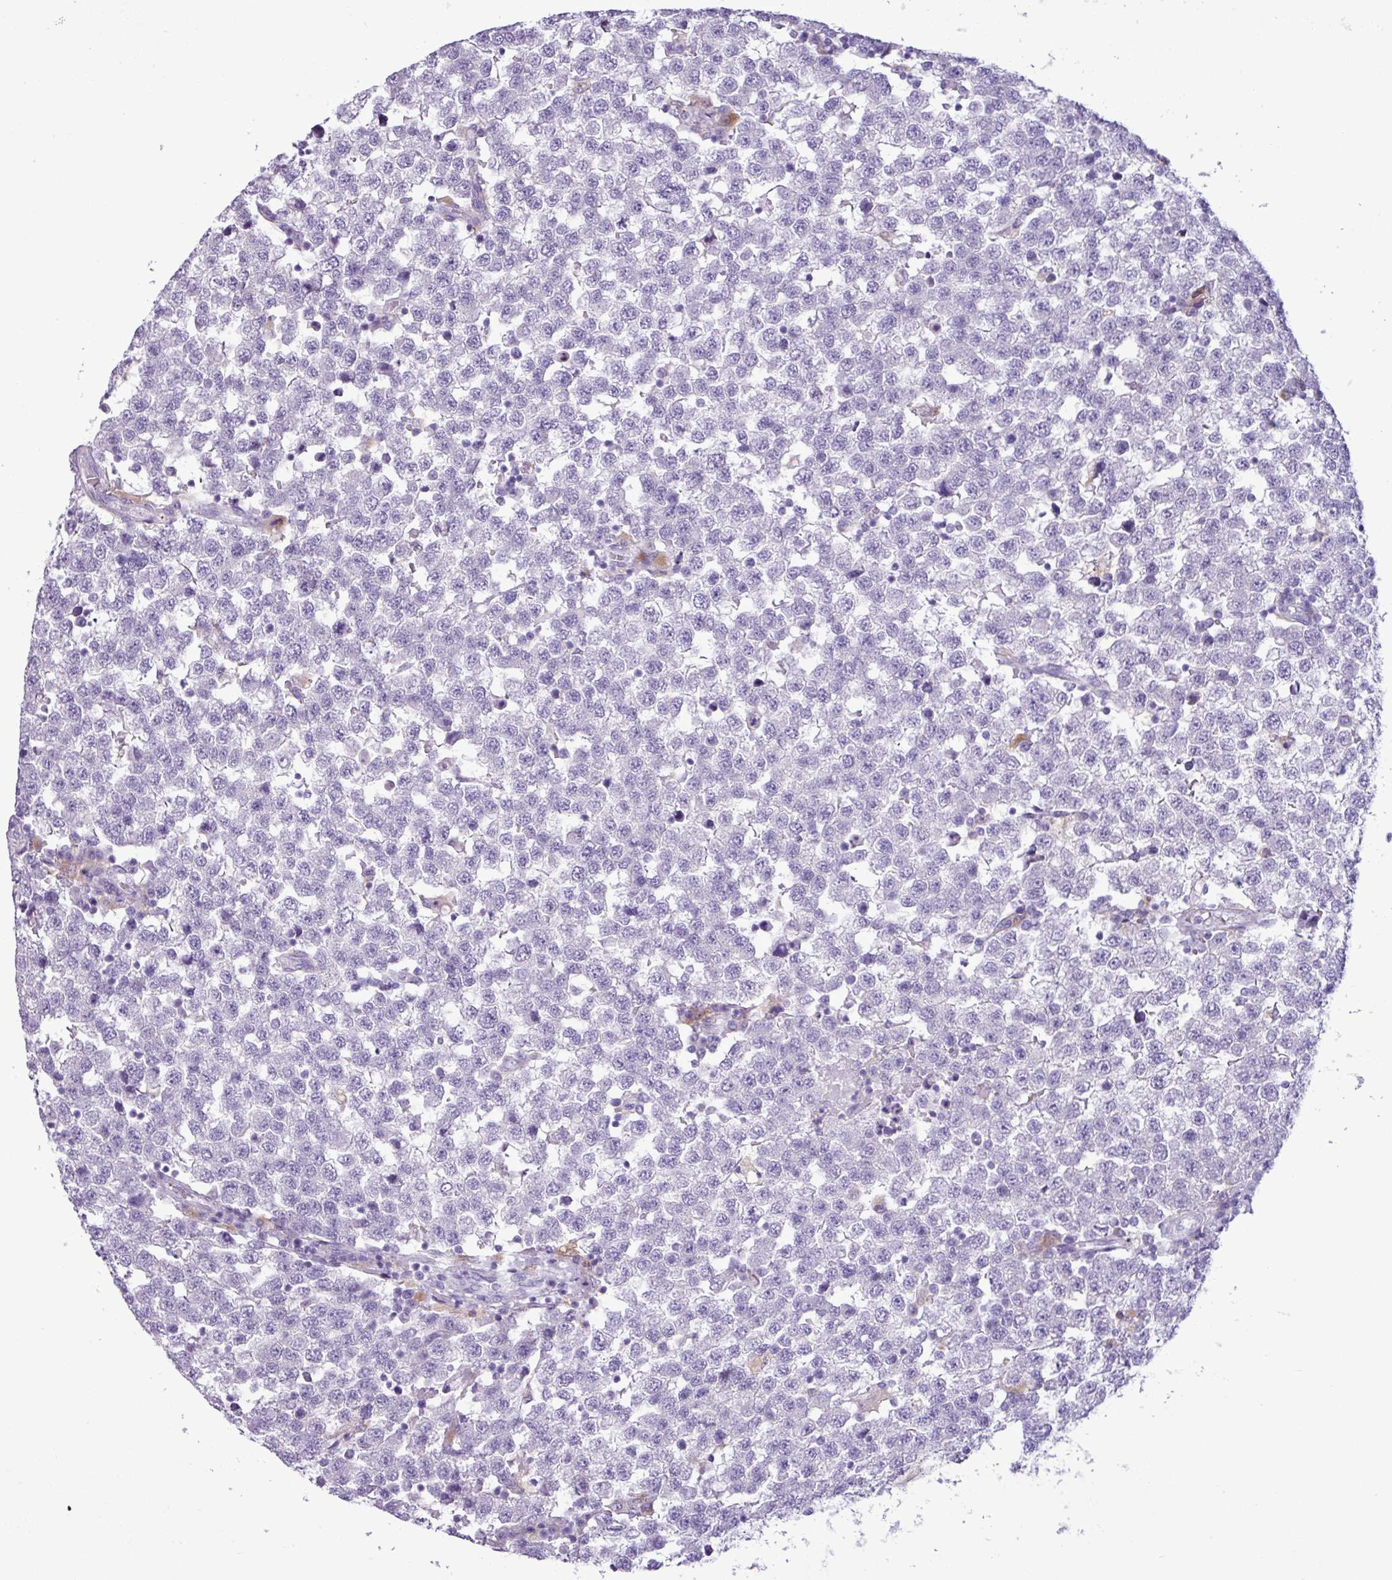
{"staining": {"intensity": "negative", "quantity": "none", "location": "none"}, "tissue": "testis cancer", "cell_type": "Tumor cells", "image_type": "cancer", "snomed": [{"axis": "morphology", "description": "Seminoma, NOS"}, {"axis": "topography", "description": "Testis"}], "caption": "DAB immunohistochemical staining of human testis seminoma displays no significant staining in tumor cells. (DAB immunohistochemistry, high magnification).", "gene": "TMEM200C", "patient": {"sex": "male", "age": 34}}